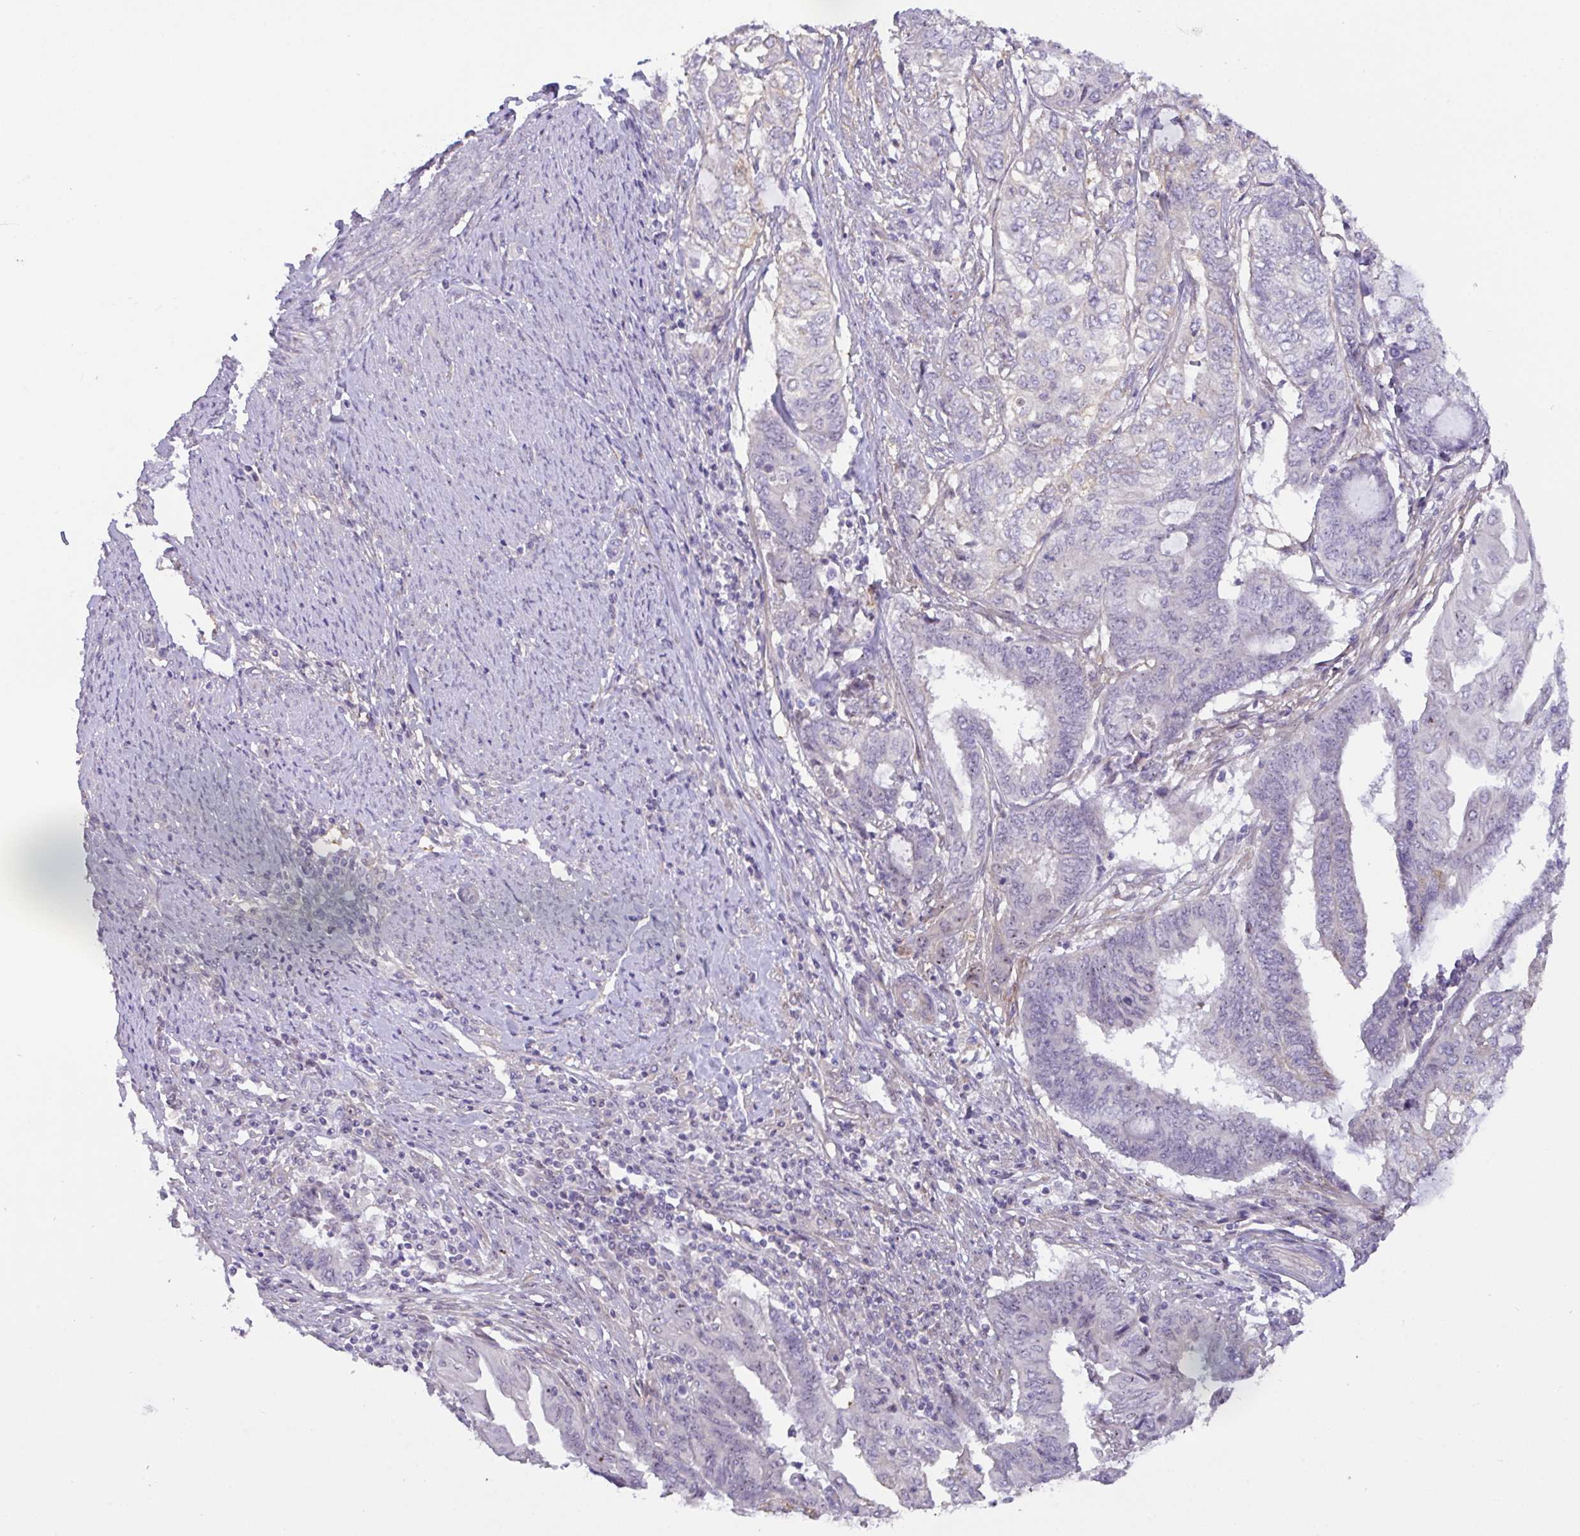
{"staining": {"intensity": "negative", "quantity": "none", "location": "none"}, "tissue": "endometrial cancer", "cell_type": "Tumor cells", "image_type": "cancer", "snomed": [{"axis": "morphology", "description": "Adenocarcinoma, NOS"}, {"axis": "topography", "description": "Uterus"}, {"axis": "topography", "description": "Endometrium"}], "caption": "Immunohistochemistry photomicrograph of neoplastic tissue: human endometrial cancer stained with DAB exhibits no significant protein staining in tumor cells. The staining is performed using DAB (3,3'-diaminobenzidine) brown chromogen with nuclei counter-stained in using hematoxylin.", "gene": "MXRA8", "patient": {"sex": "female", "age": 70}}